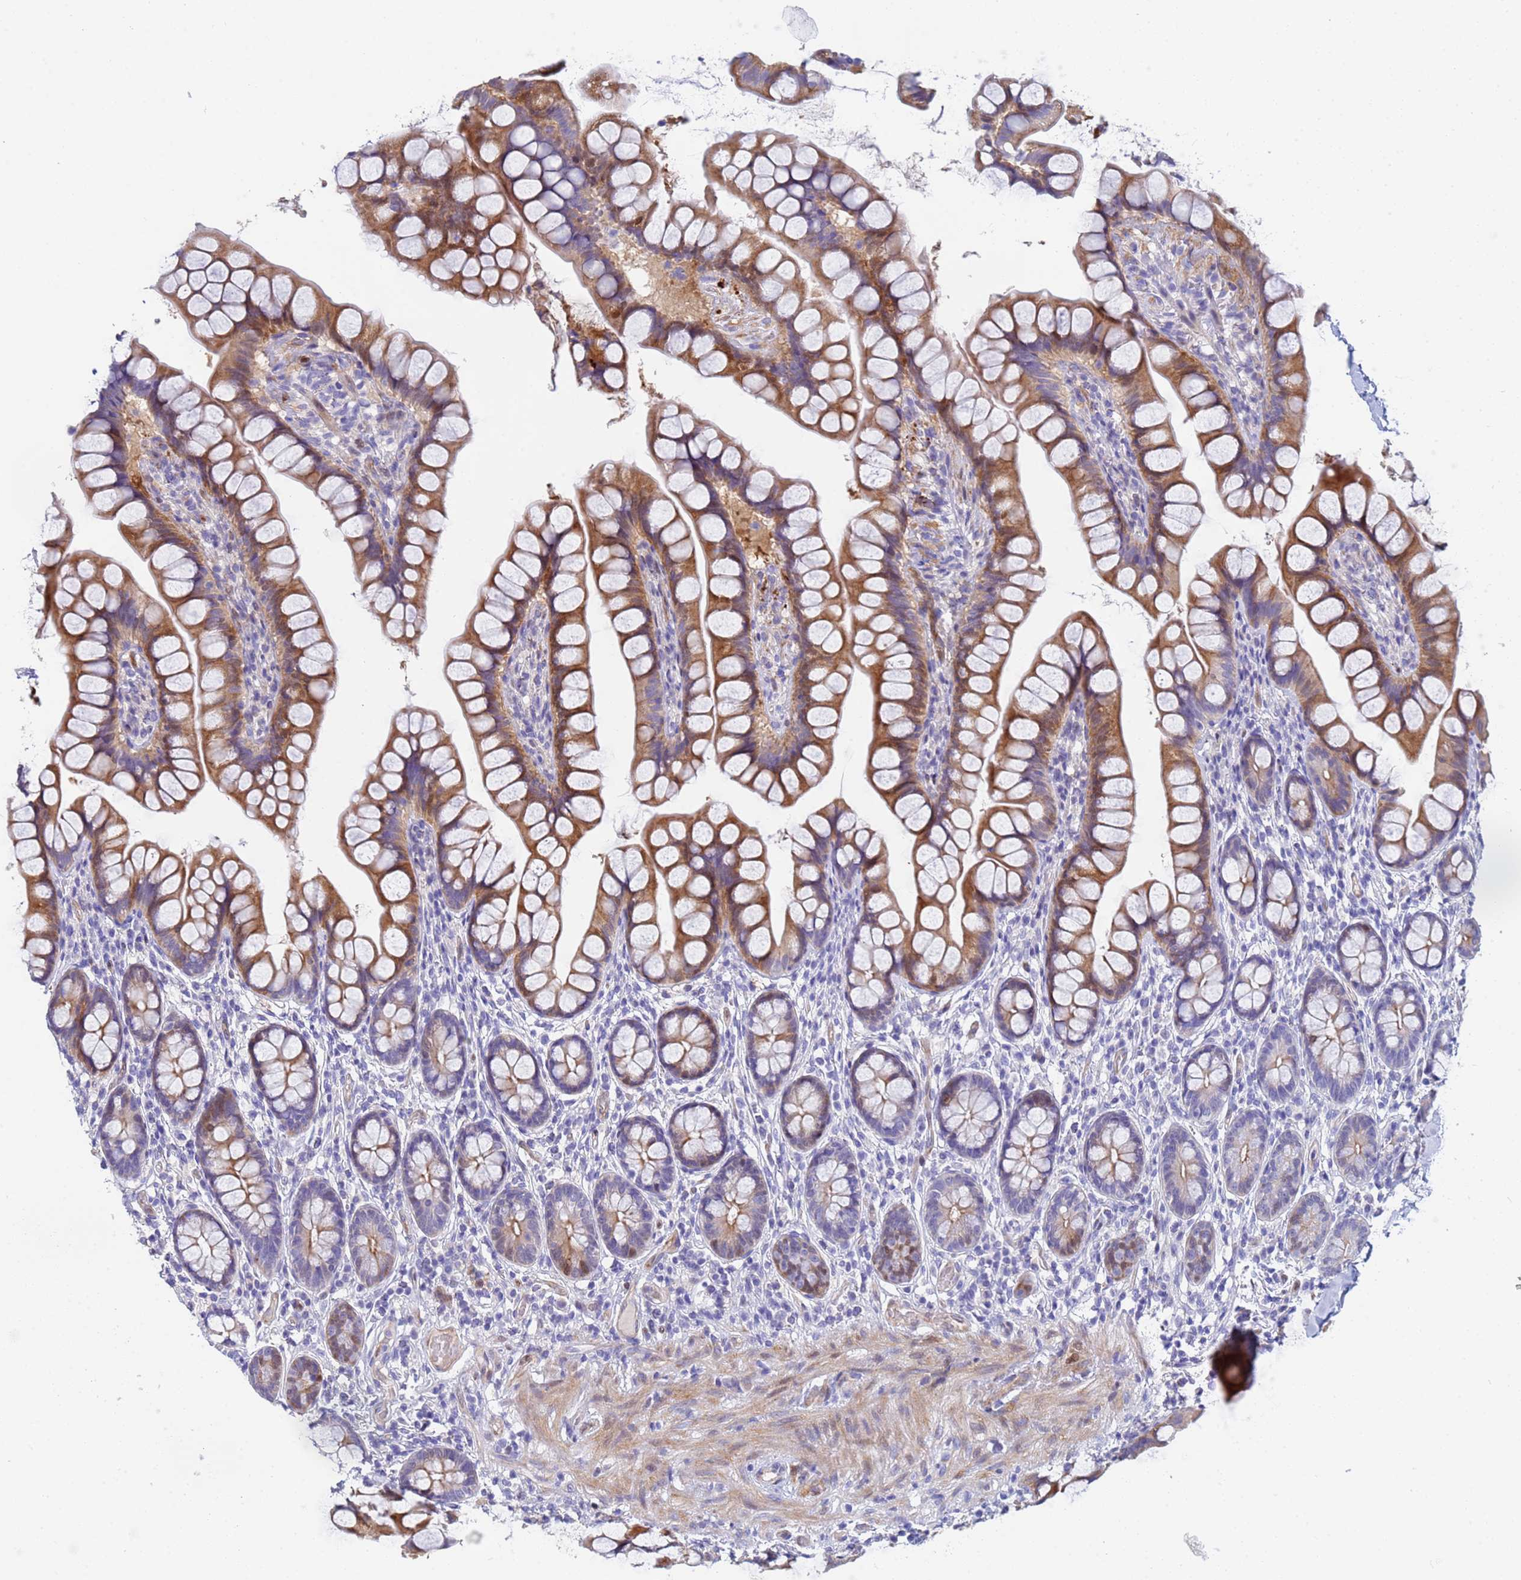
{"staining": {"intensity": "moderate", "quantity": "25%-75%", "location": "cytoplasmic/membranous"}, "tissue": "small intestine", "cell_type": "Glandular cells", "image_type": "normal", "snomed": [{"axis": "morphology", "description": "Normal tissue, NOS"}, {"axis": "topography", "description": "Small intestine"}], "caption": "This is a micrograph of immunohistochemistry staining of benign small intestine, which shows moderate staining in the cytoplasmic/membranous of glandular cells.", "gene": "PPP6R1", "patient": {"sex": "male", "age": 70}}